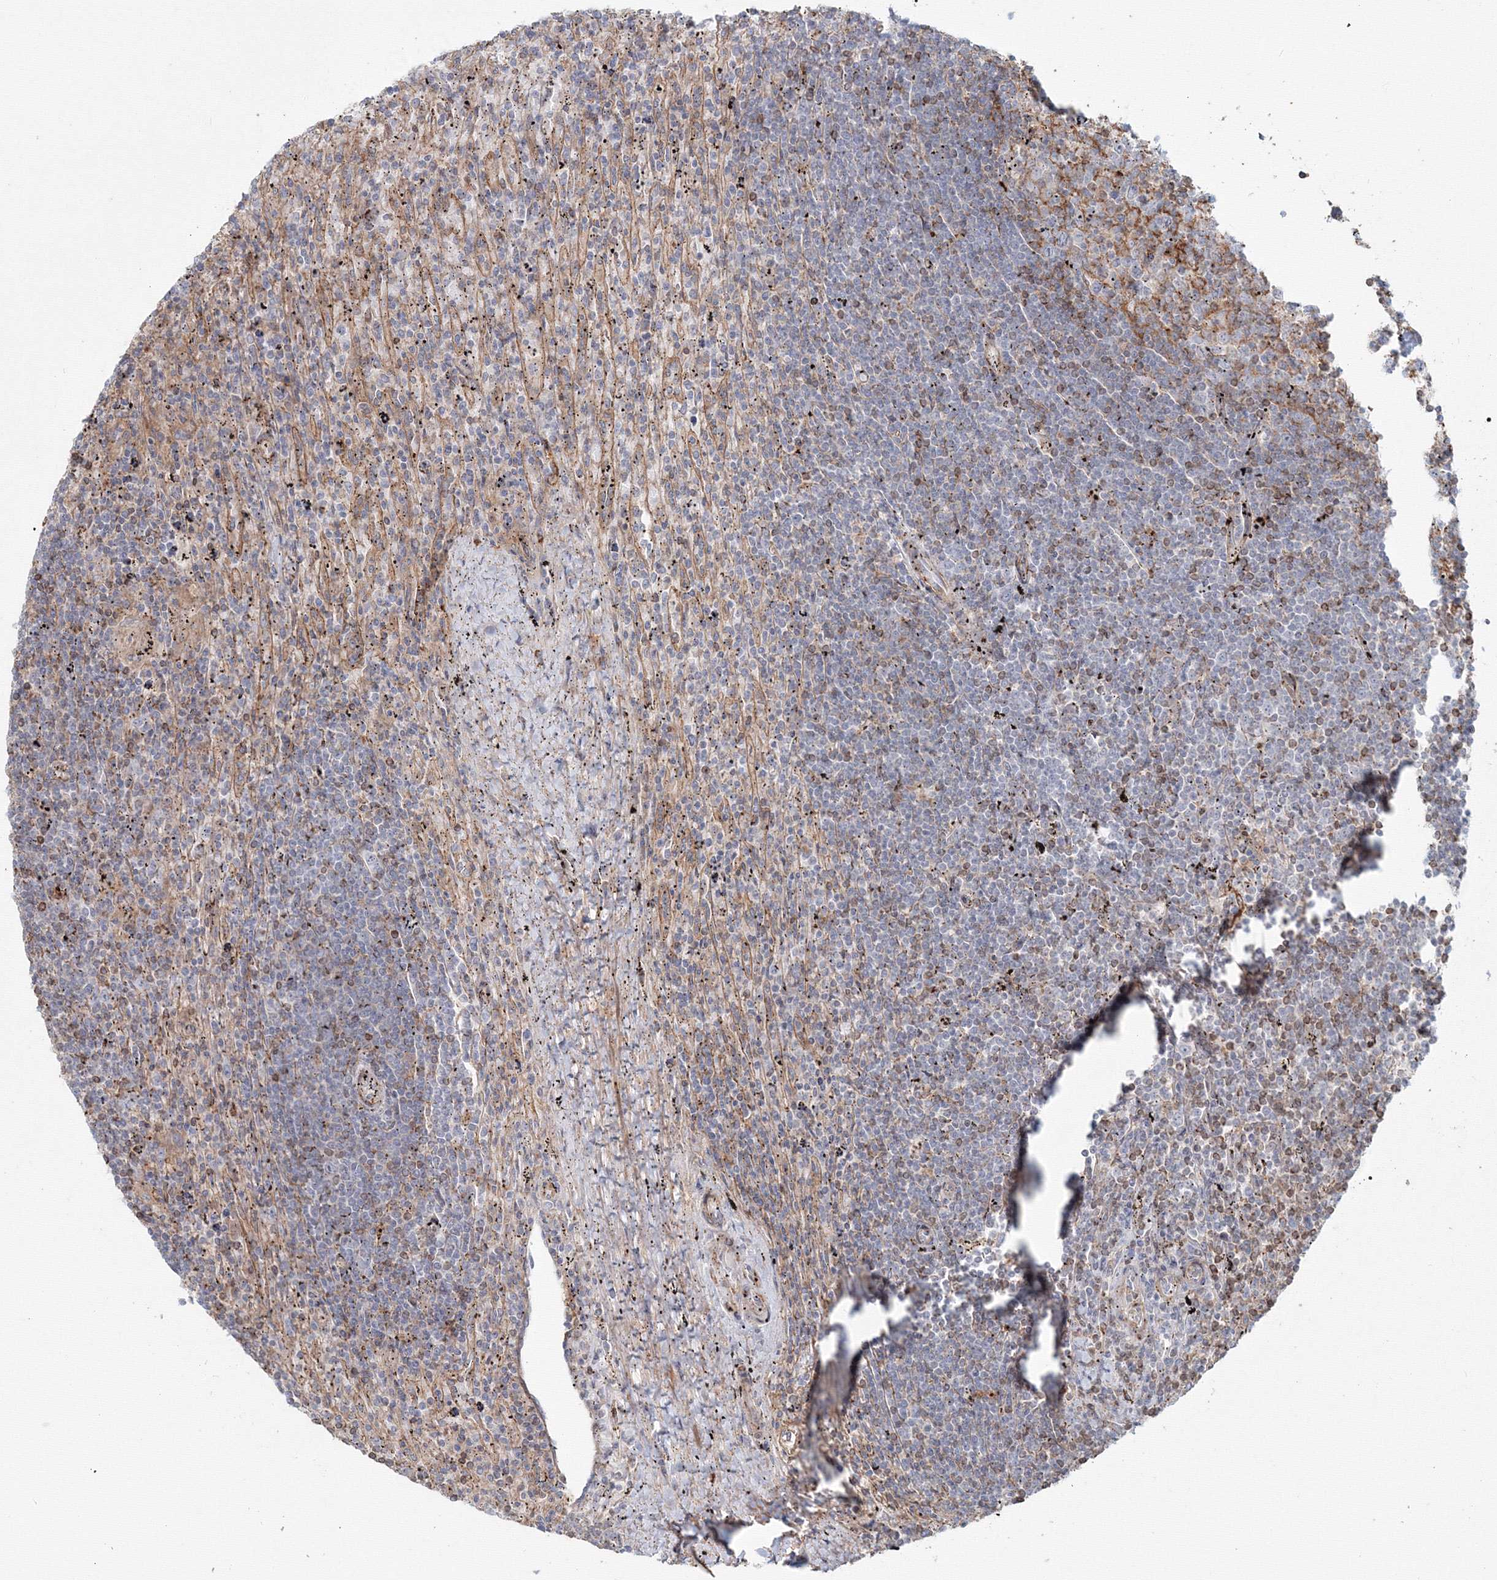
{"staining": {"intensity": "negative", "quantity": "none", "location": "none"}, "tissue": "lymphoma", "cell_type": "Tumor cells", "image_type": "cancer", "snomed": [{"axis": "morphology", "description": "Malignant lymphoma, non-Hodgkin's type, Low grade"}, {"axis": "topography", "description": "Spleen"}], "caption": "High magnification brightfield microscopy of lymphoma stained with DAB (brown) and counterstained with hematoxylin (blue): tumor cells show no significant positivity.", "gene": "SH3PXD2A", "patient": {"sex": "male", "age": 76}}